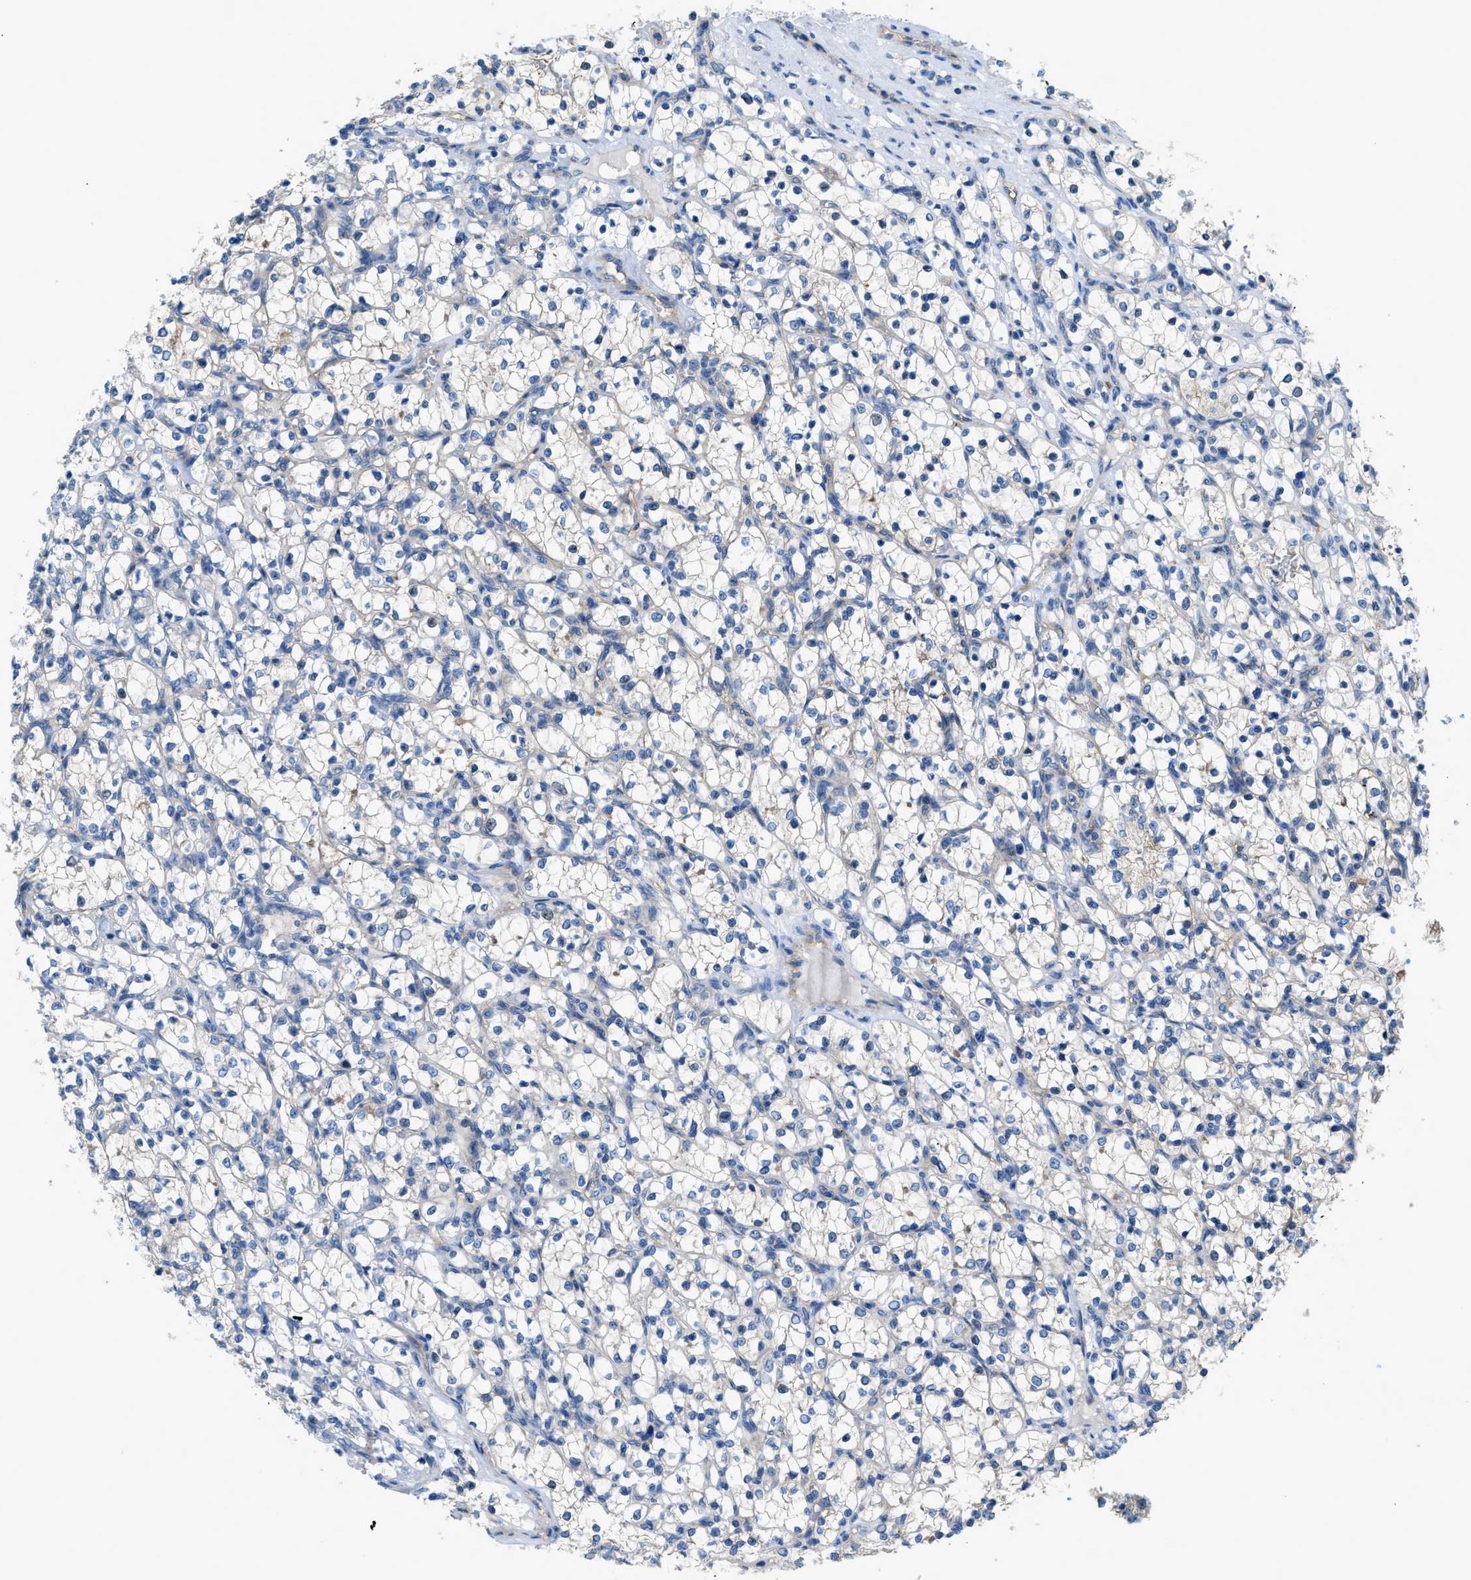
{"staining": {"intensity": "negative", "quantity": "none", "location": "none"}, "tissue": "renal cancer", "cell_type": "Tumor cells", "image_type": "cancer", "snomed": [{"axis": "morphology", "description": "Adenocarcinoma, NOS"}, {"axis": "topography", "description": "Kidney"}], "caption": "Immunohistochemistry micrograph of neoplastic tissue: human adenocarcinoma (renal) stained with DAB displays no significant protein expression in tumor cells. (DAB (3,3'-diaminobenzidine) immunohistochemistry with hematoxylin counter stain).", "gene": "ORAI1", "patient": {"sex": "female", "age": 69}}